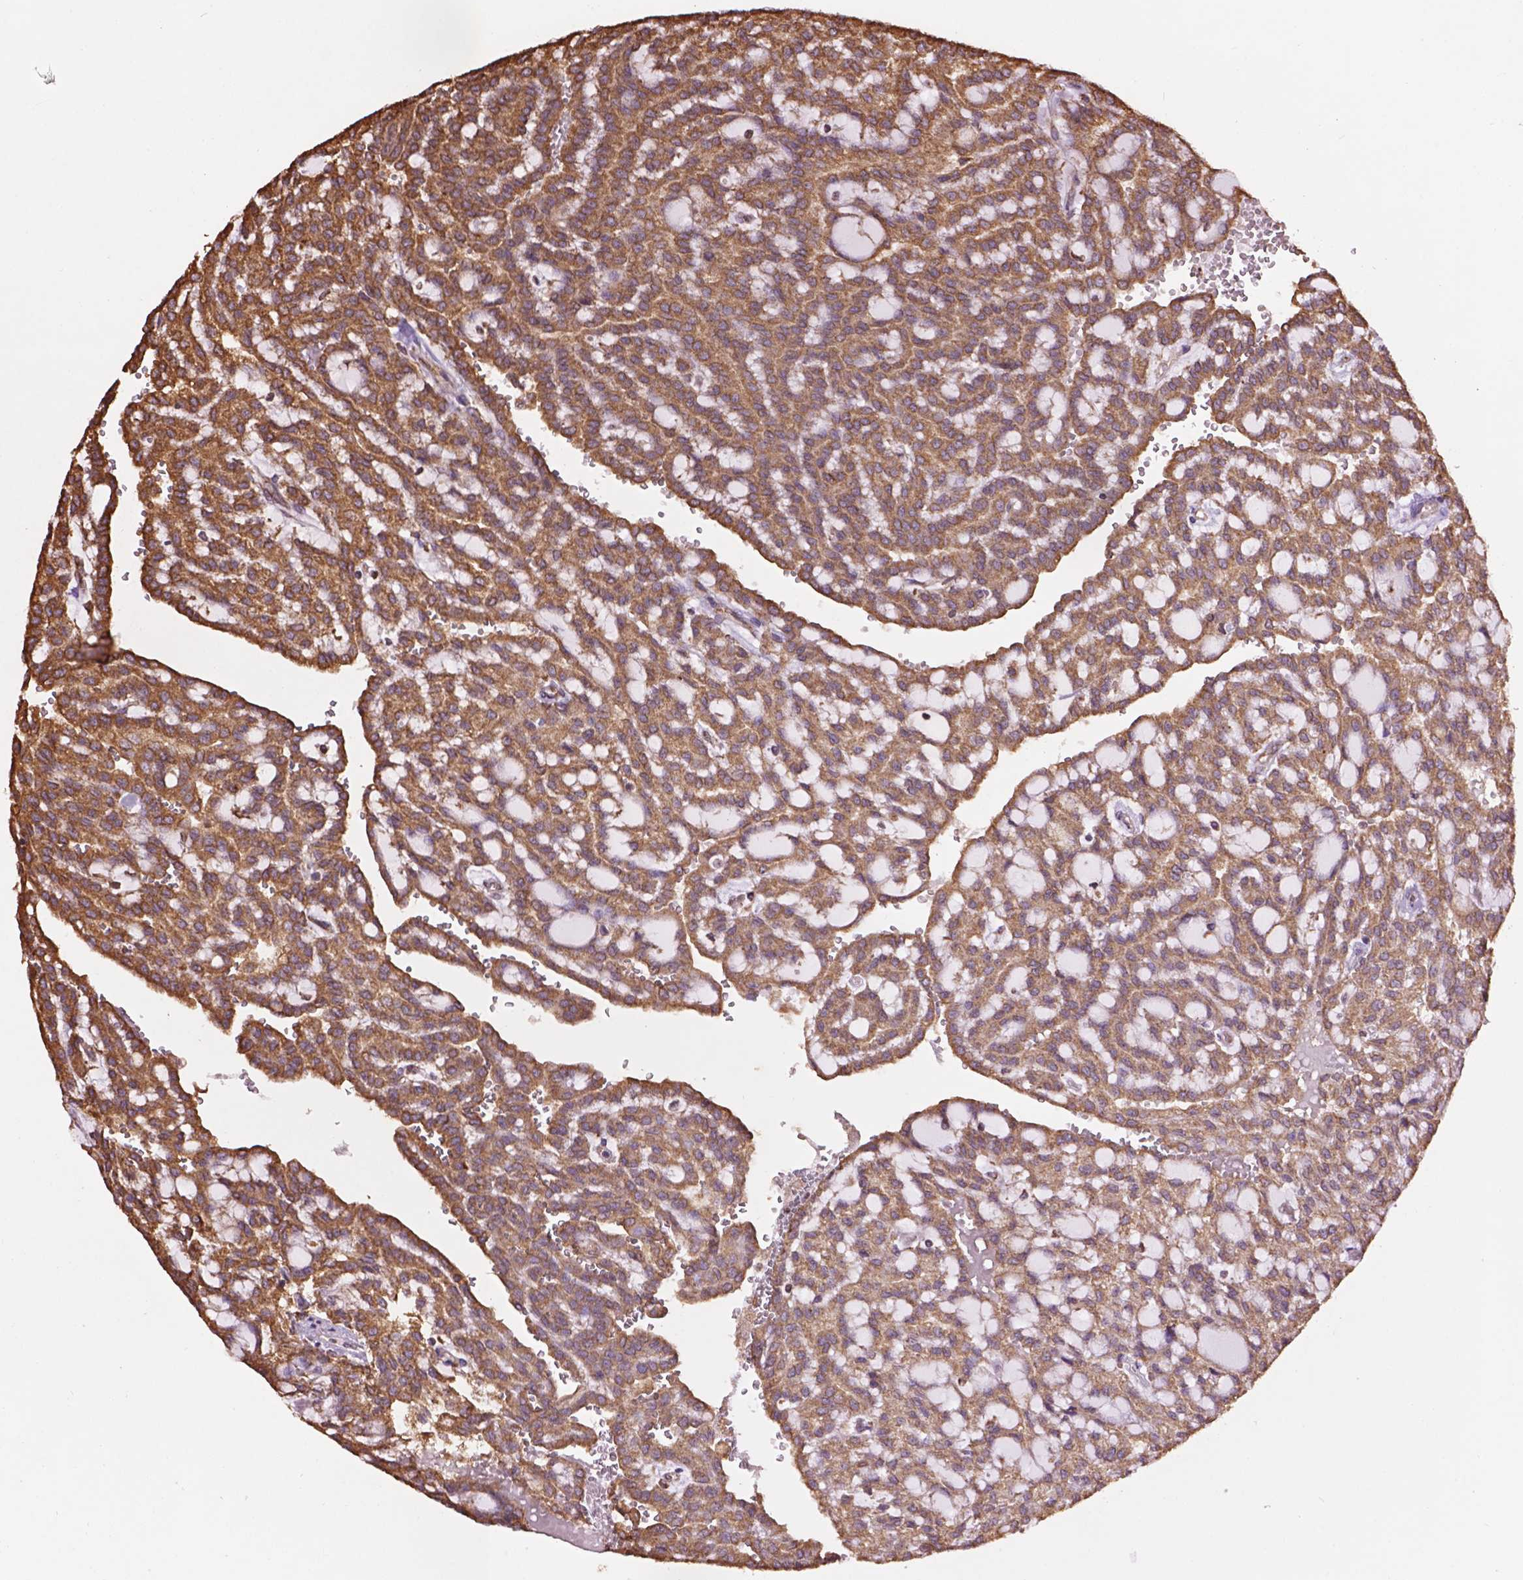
{"staining": {"intensity": "moderate", "quantity": ">75%", "location": "cytoplasmic/membranous"}, "tissue": "renal cancer", "cell_type": "Tumor cells", "image_type": "cancer", "snomed": [{"axis": "morphology", "description": "Adenocarcinoma, NOS"}, {"axis": "topography", "description": "Kidney"}], "caption": "High-magnification brightfield microscopy of adenocarcinoma (renal) stained with DAB (3,3'-diaminobenzidine) (brown) and counterstained with hematoxylin (blue). tumor cells exhibit moderate cytoplasmic/membranous staining is appreciated in about>75% of cells.", "gene": "PPP2R5E", "patient": {"sex": "male", "age": 63}}